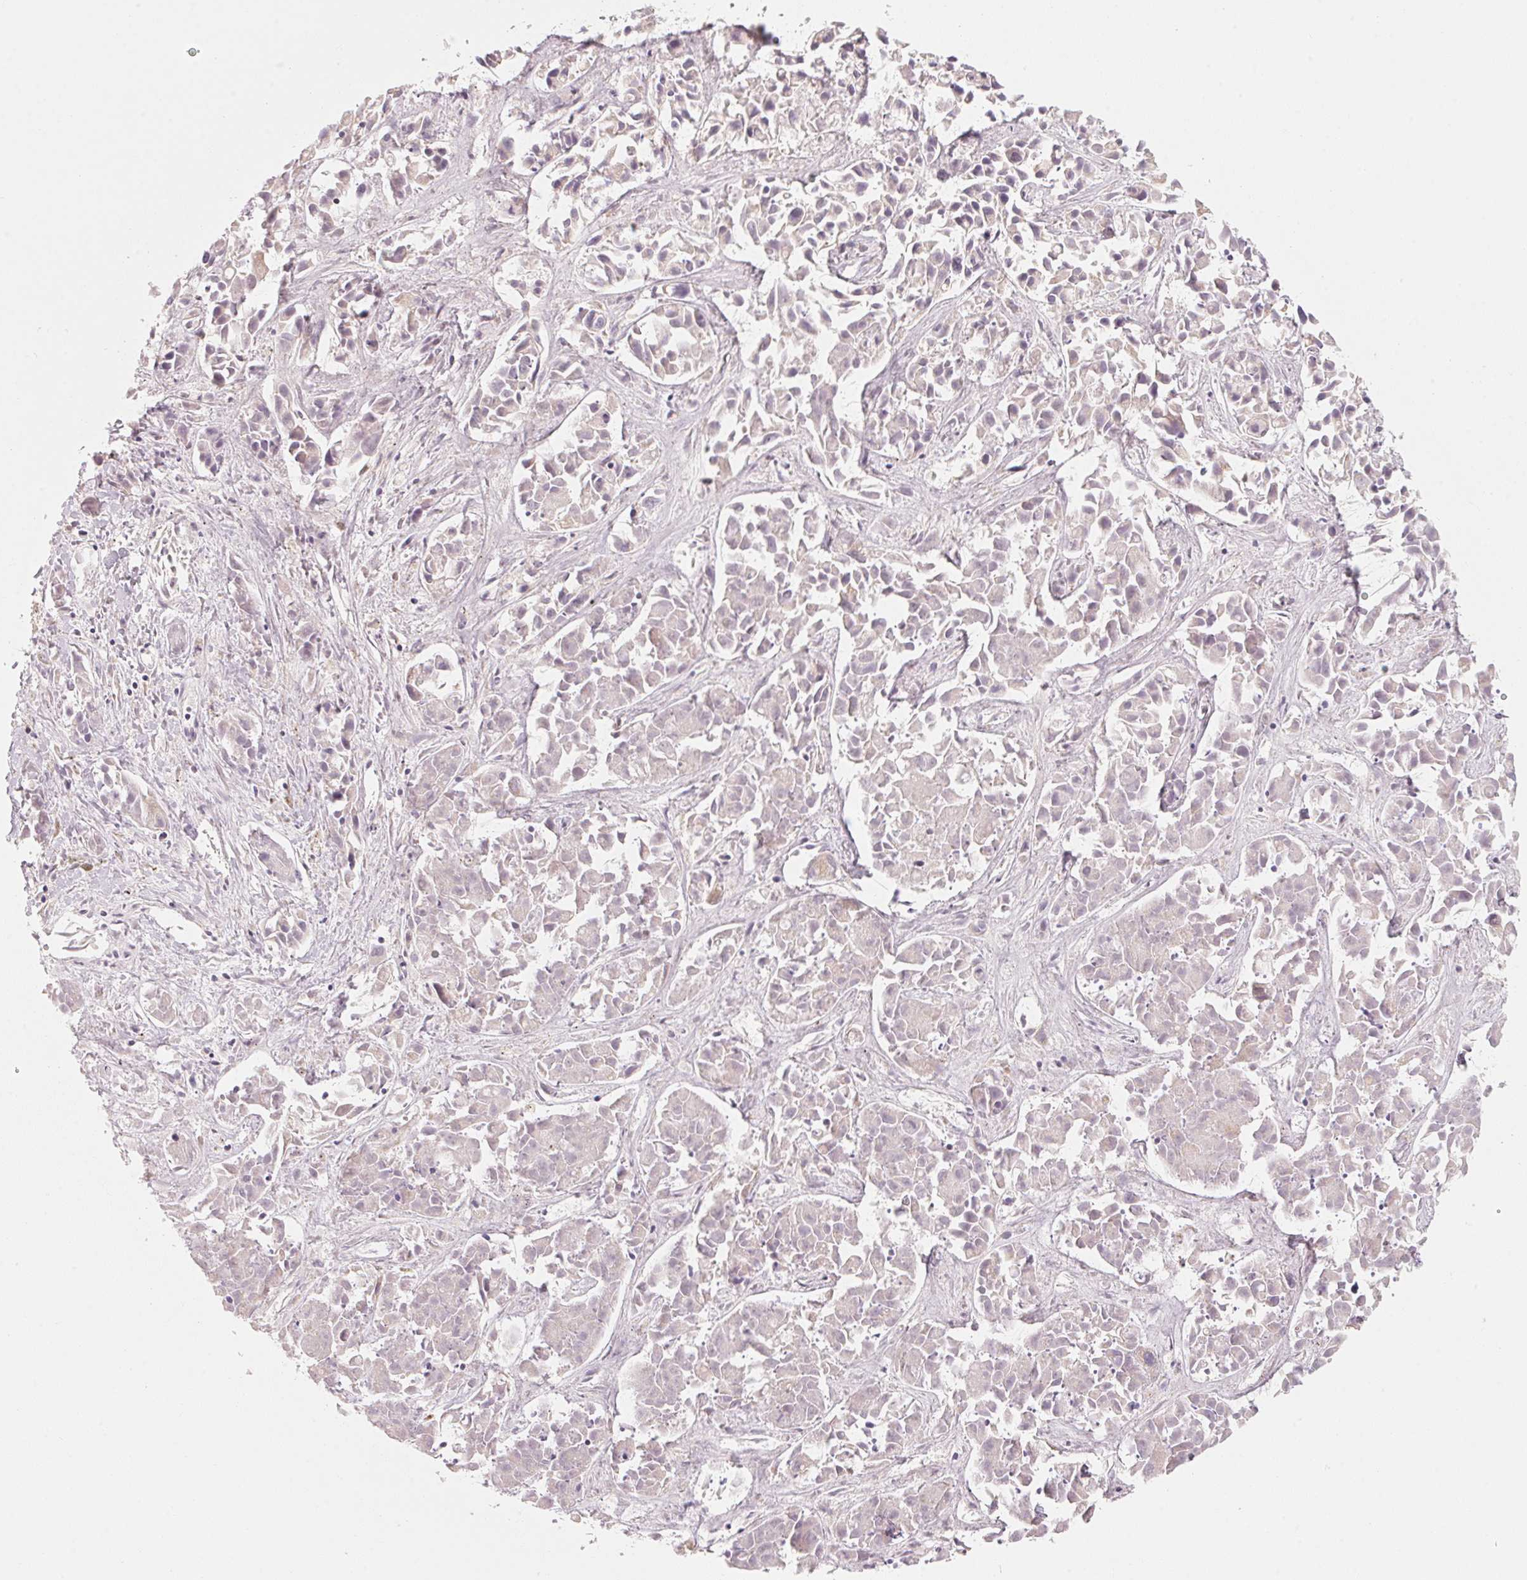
{"staining": {"intensity": "negative", "quantity": "none", "location": "none"}, "tissue": "liver cancer", "cell_type": "Tumor cells", "image_type": "cancer", "snomed": [{"axis": "morphology", "description": "Cholangiocarcinoma"}, {"axis": "topography", "description": "Liver"}], "caption": "Tumor cells are negative for brown protein staining in cholangiocarcinoma (liver).", "gene": "ANKRD31", "patient": {"sex": "female", "age": 81}}